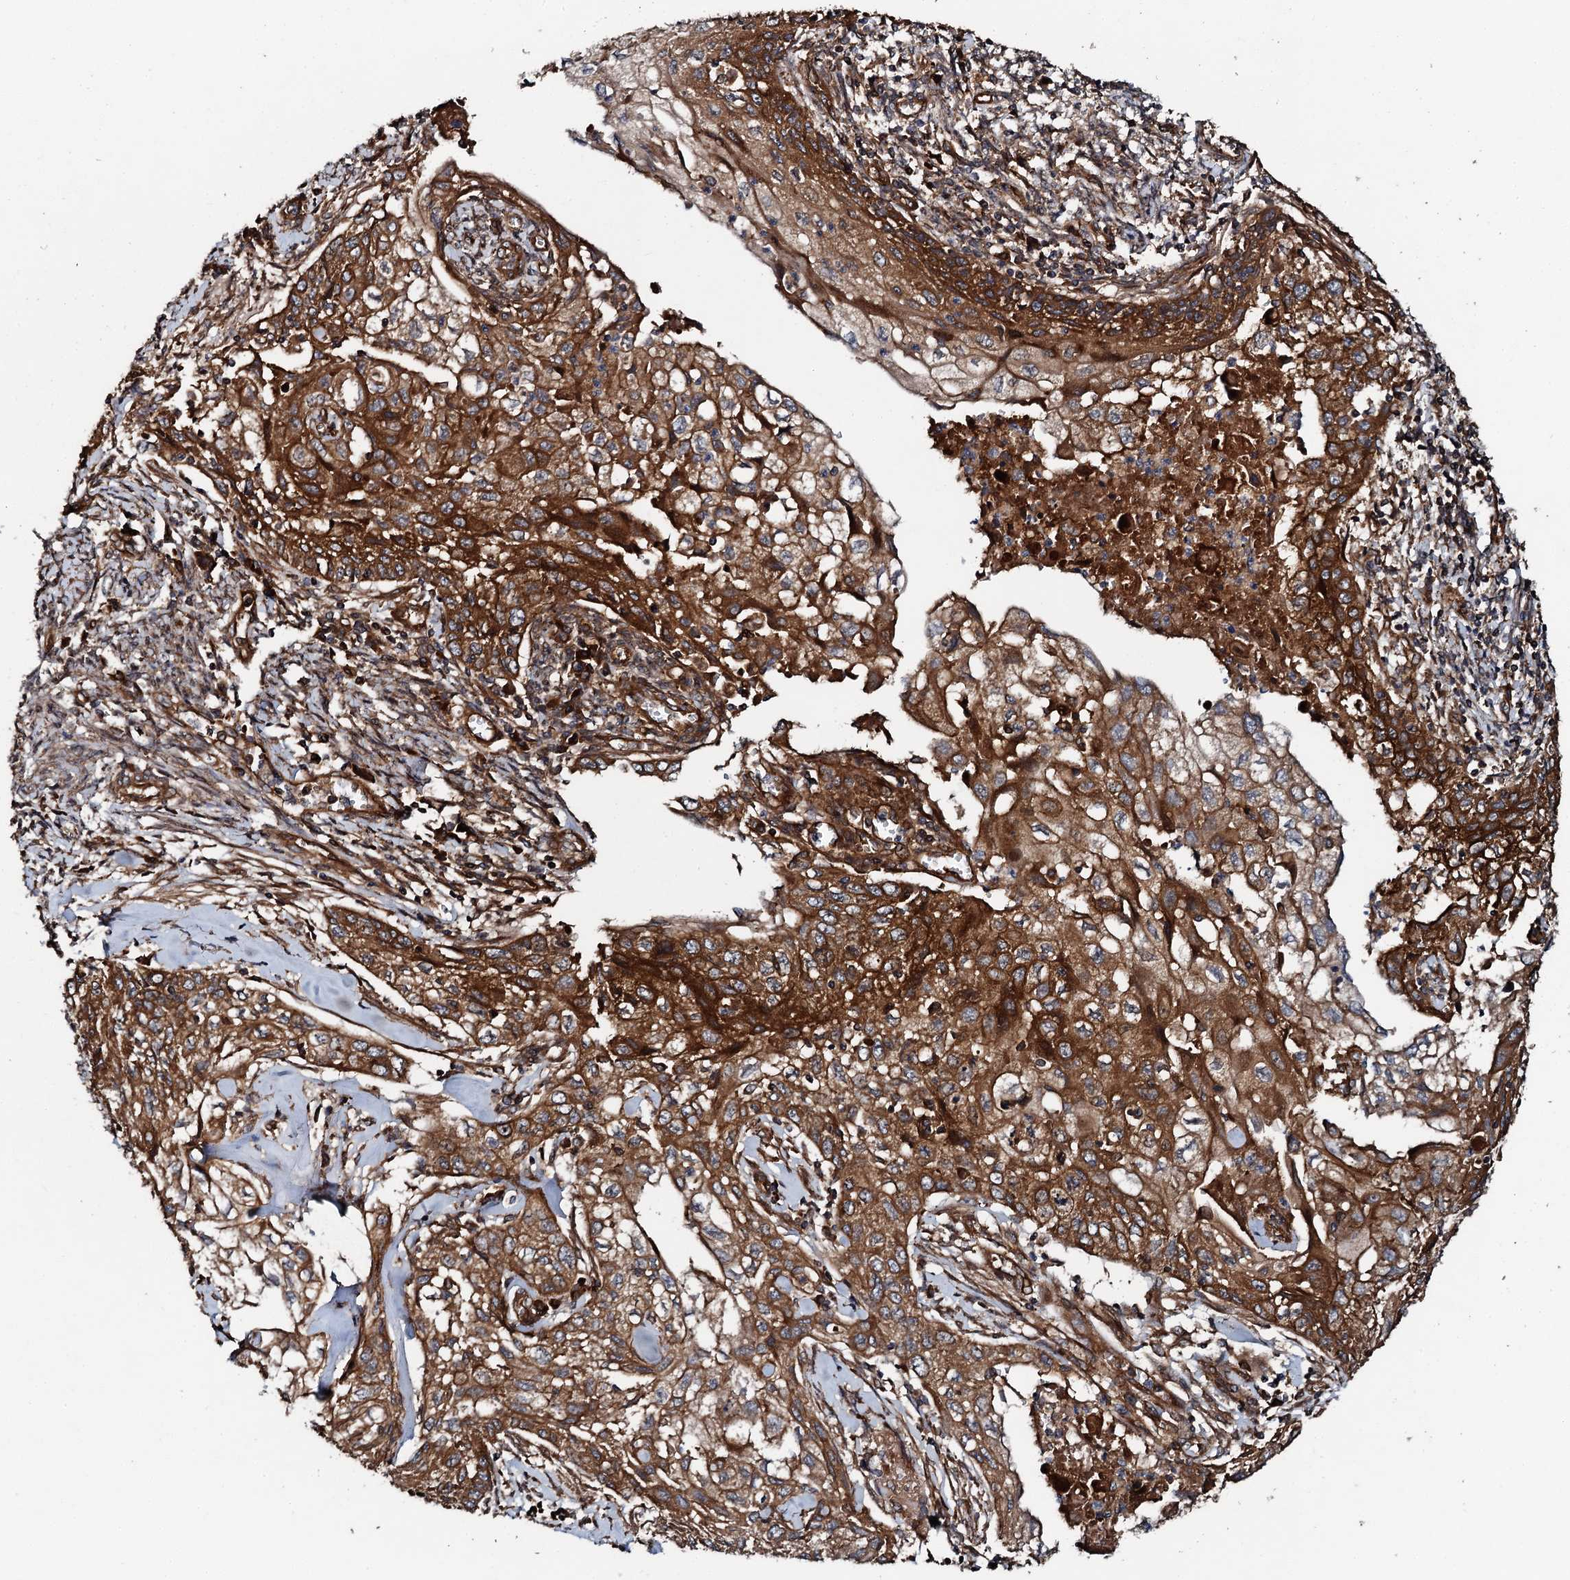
{"staining": {"intensity": "strong", "quantity": ">75%", "location": "cytoplasmic/membranous"}, "tissue": "cervical cancer", "cell_type": "Tumor cells", "image_type": "cancer", "snomed": [{"axis": "morphology", "description": "Squamous cell carcinoma, NOS"}, {"axis": "topography", "description": "Cervix"}], "caption": "Cervical cancer (squamous cell carcinoma) tissue demonstrates strong cytoplasmic/membranous expression in approximately >75% of tumor cells, visualized by immunohistochemistry.", "gene": "FLYWCH1", "patient": {"sex": "female", "age": 67}}